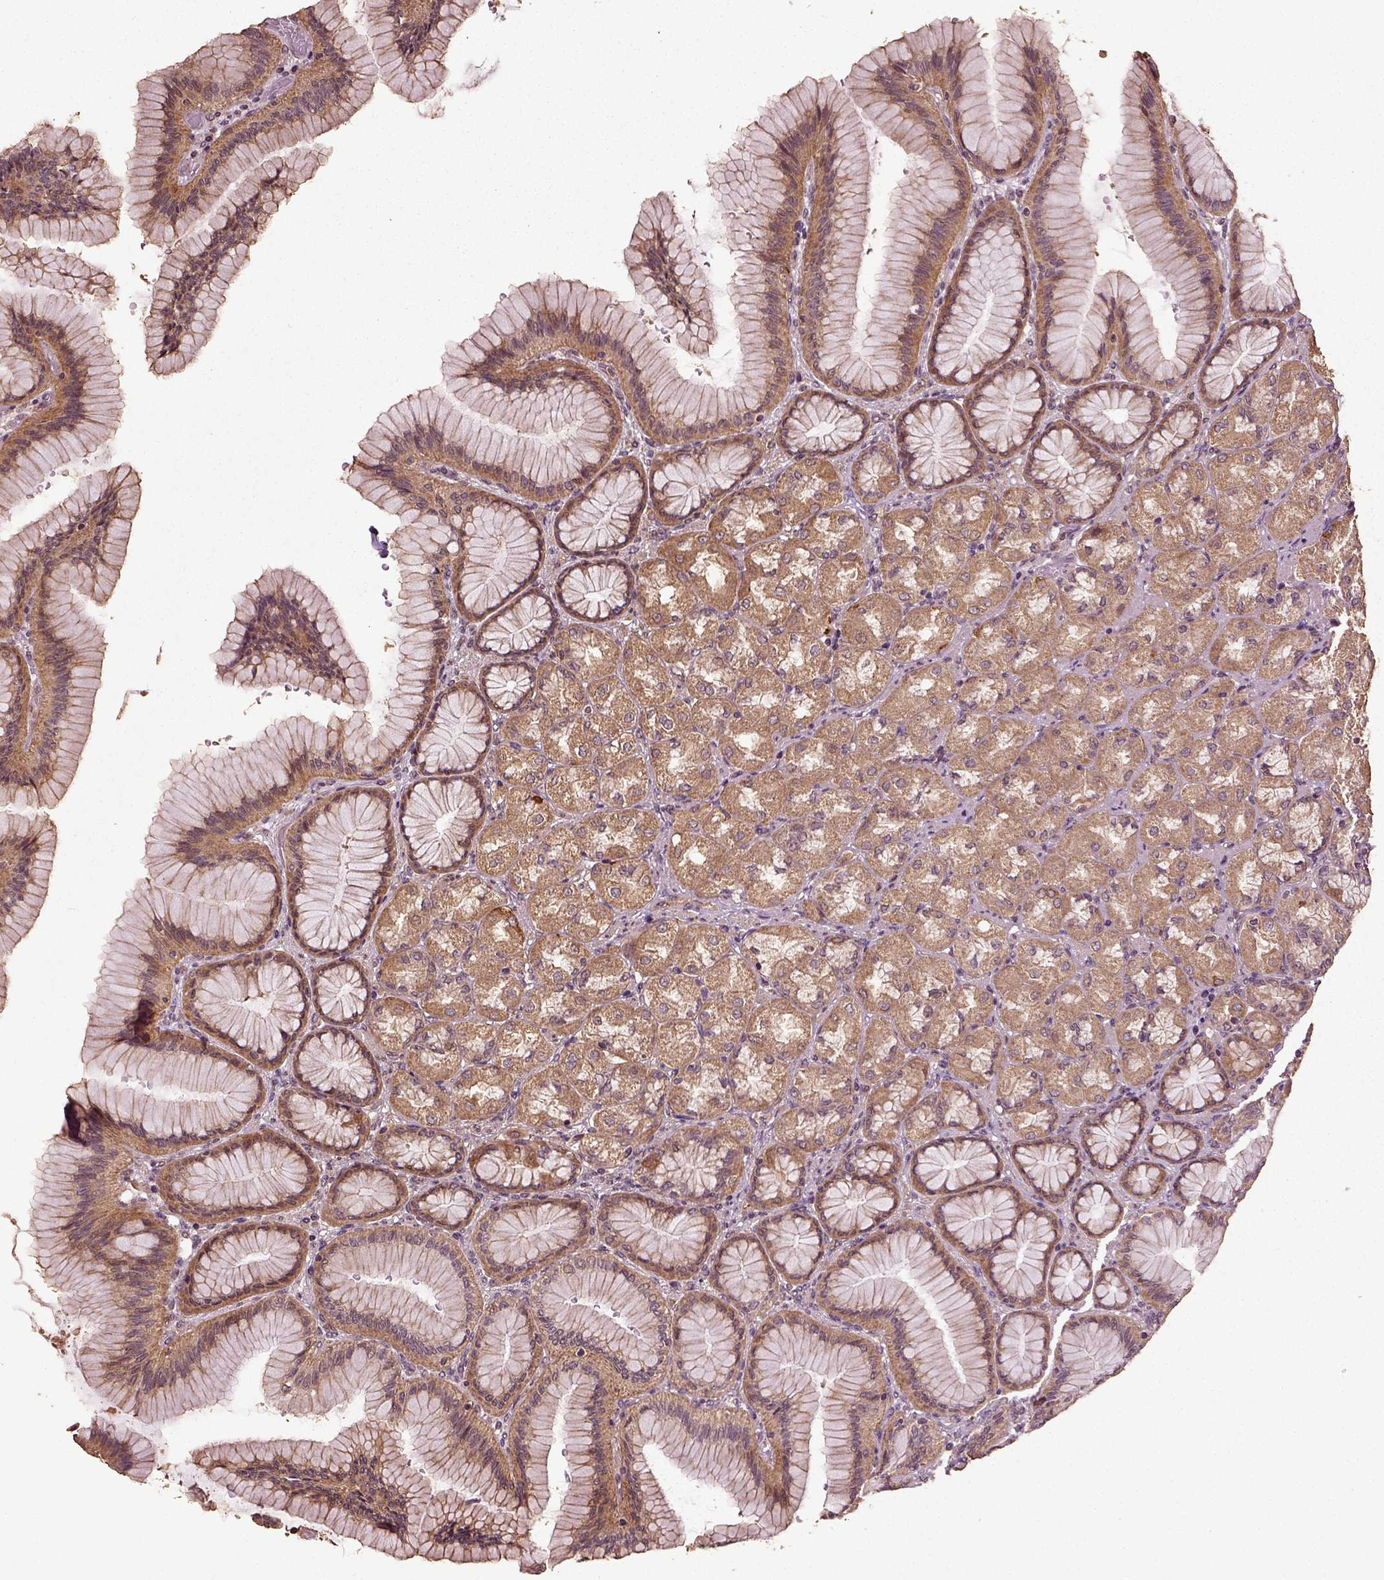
{"staining": {"intensity": "moderate", "quantity": ">75%", "location": "cytoplasmic/membranous"}, "tissue": "stomach", "cell_type": "Glandular cells", "image_type": "normal", "snomed": [{"axis": "morphology", "description": "Normal tissue, NOS"}, {"axis": "morphology", "description": "Adenocarcinoma, NOS"}, {"axis": "morphology", "description": "Adenocarcinoma, High grade"}, {"axis": "topography", "description": "Stomach, upper"}, {"axis": "topography", "description": "Stomach"}], "caption": "Immunohistochemistry of normal stomach displays medium levels of moderate cytoplasmic/membranous staining in about >75% of glandular cells.", "gene": "ERV3", "patient": {"sex": "female", "age": 65}}